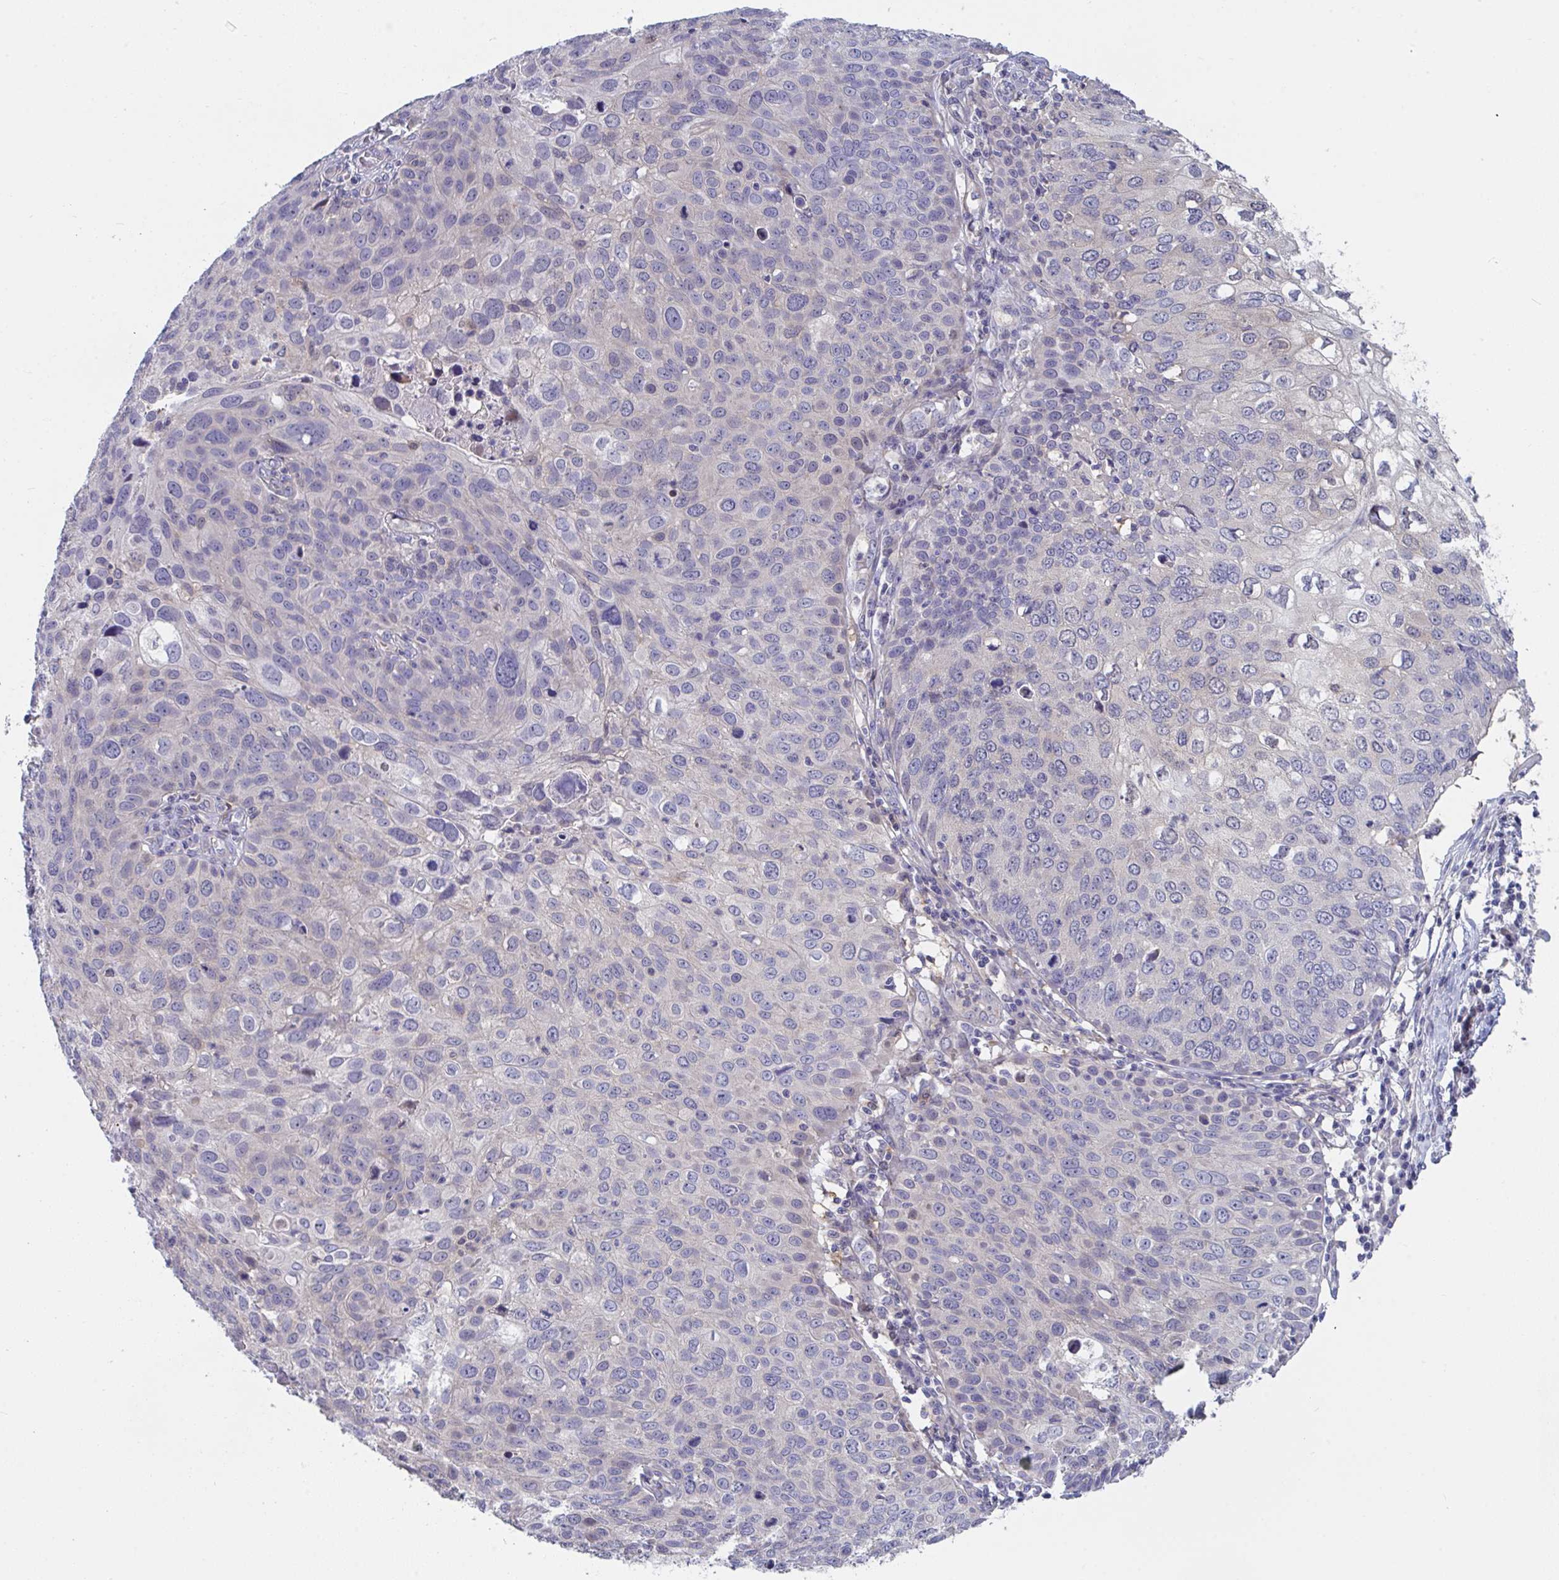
{"staining": {"intensity": "weak", "quantity": "<25%", "location": "cytoplasmic/membranous"}, "tissue": "skin cancer", "cell_type": "Tumor cells", "image_type": "cancer", "snomed": [{"axis": "morphology", "description": "Squamous cell carcinoma, NOS"}, {"axis": "topography", "description": "Skin"}], "caption": "Human skin cancer (squamous cell carcinoma) stained for a protein using immunohistochemistry (IHC) exhibits no expression in tumor cells.", "gene": "P2RX3", "patient": {"sex": "male", "age": 87}}